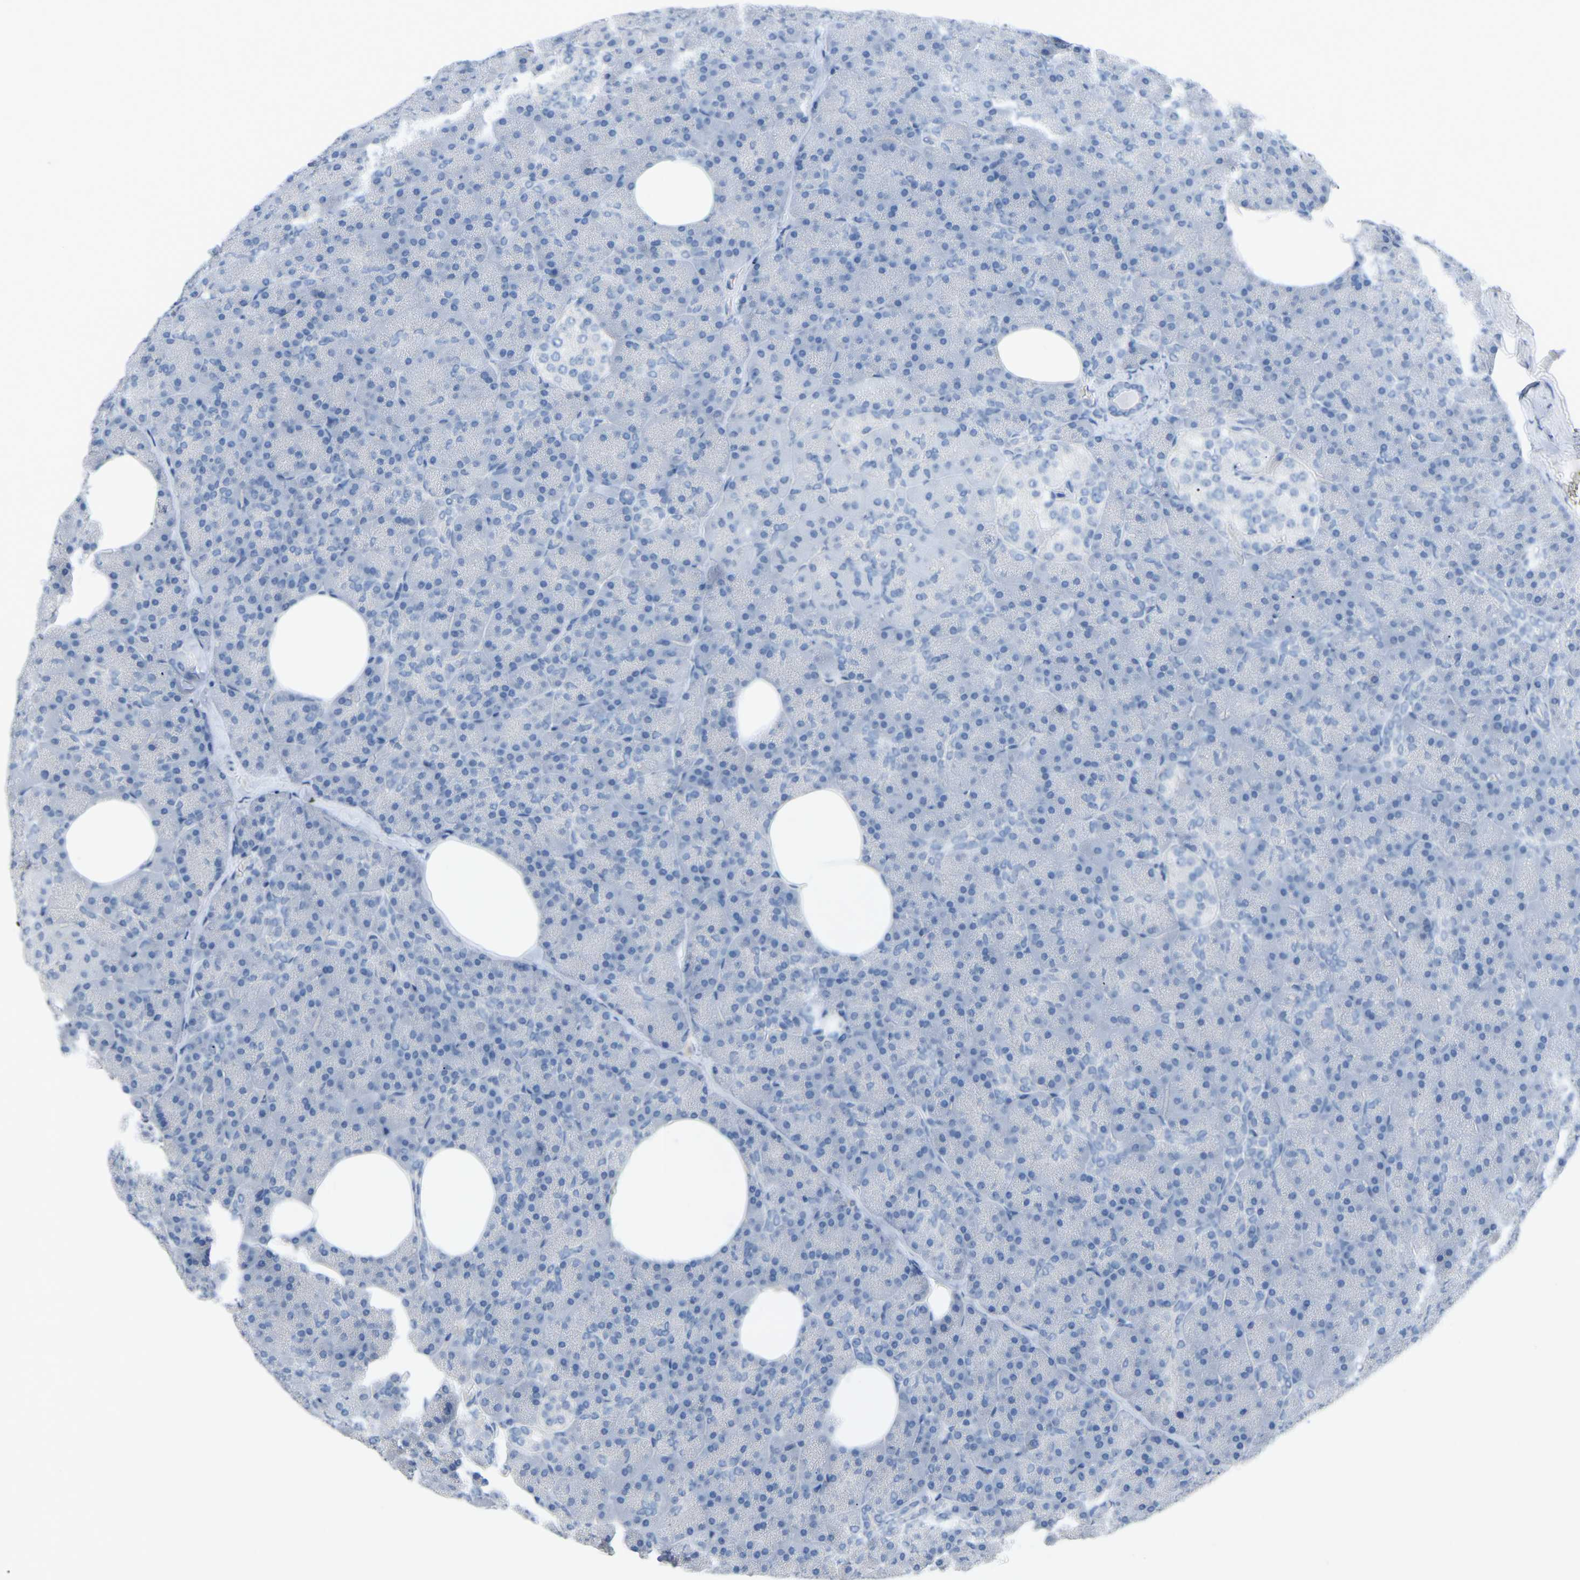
{"staining": {"intensity": "negative", "quantity": "none", "location": "none"}, "tissue": "pancreas", "cell_type": "Exocrine glandular cells", "image_type": "normal", "snomed": [{"axis": "morphology", "description": "Normal tissue, NOS"}, {"axis": "topography", "description": "Pancreas"}], "caption": "This is a micrograph of immunohistochemistry (IHC) staining of normal pancreas, which shows no staining in exocrine glandular cells.", "gene": "HBG2", "patient": {"sex": "female", "age": 35}}